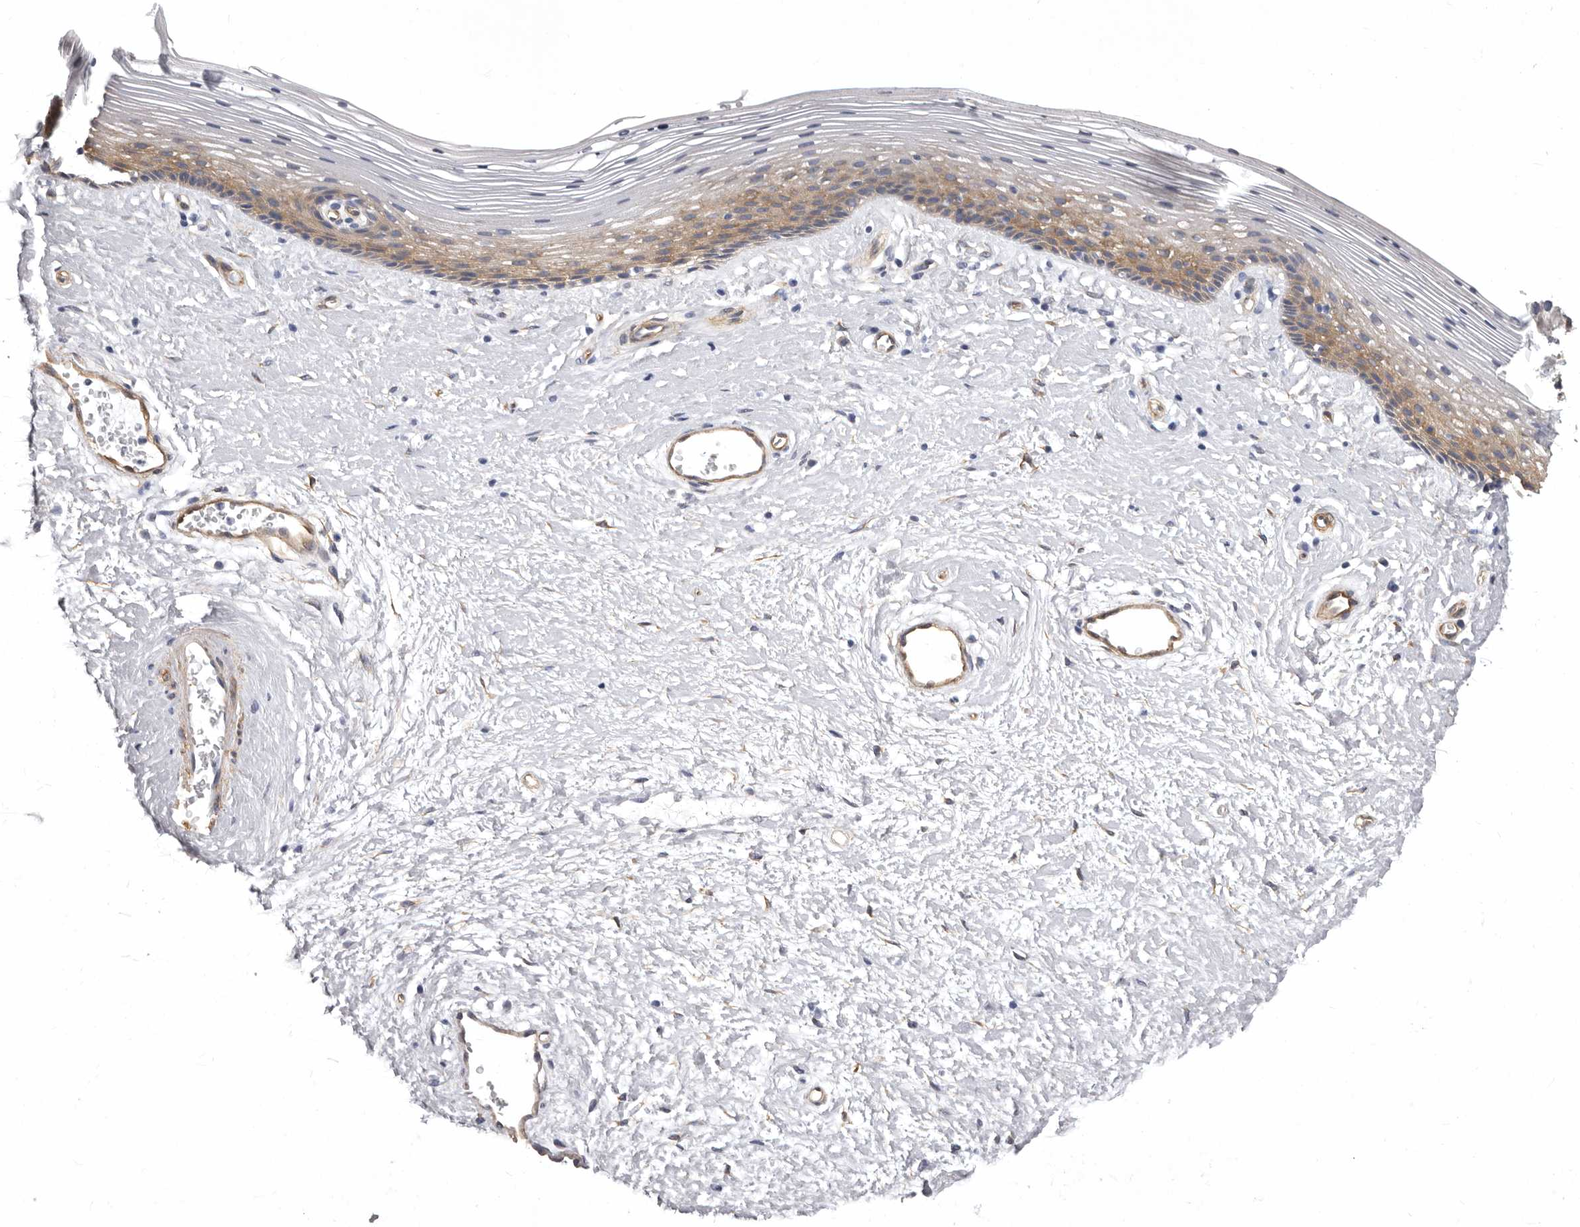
{"staining": {"intensity": "moderate", "quantity": "25%-75%", "location": "cytoplasmic/membranous"}, "tissue": "vagina", "cell_type": "Squamous epithelial cells", "image_type": "normal", "snomed": [{"axis": "morphology", "description": "Normal tissue, NOS"}, {"axis": "topography", "description": "Vagina"}], "caption": "This is a micrograph of immunohistochemistry (IHC) staining of unremarkable vagina, which shows moderate expression in the cytoplasmic/membranous of squamous epithelial cells.", "gene": "ENAH", "patient": {"sex": "female", "age": 46}}